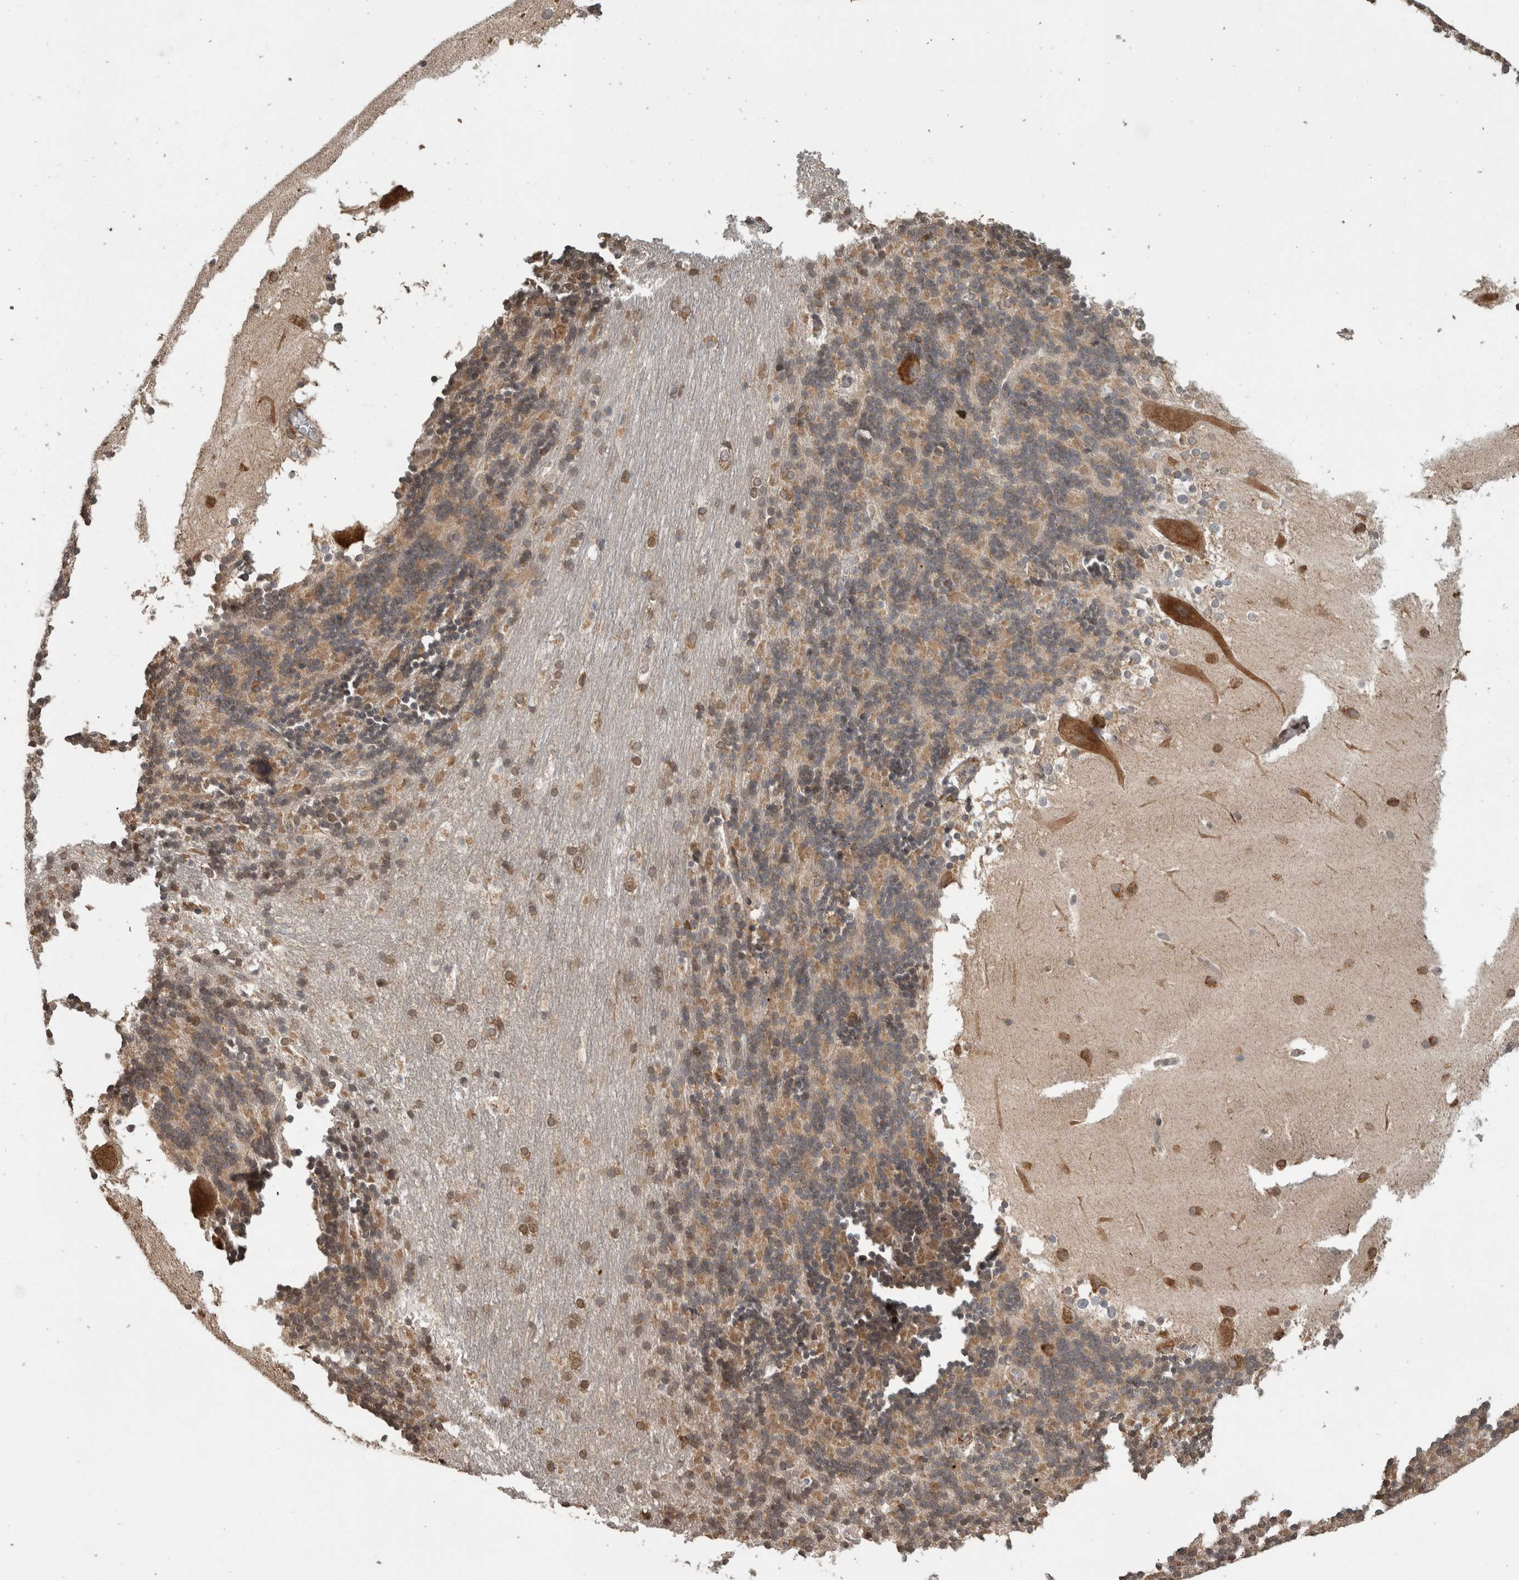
{"staining": {"intensity": "moderate", "quantity": "25%-75%", "location": "cytoplasmic/membranous"}, "tissue": "cerebellum", "cell_type": "Cells in granular layer", "image_type": "normal", "snomed": [{"axis": "morphology", "description": "Normal tissue, NOS"}, {"axis": "topography", "description": "Cerebellum"}], "caption": "Cerebellum stained for a protein displays moderate cytoplasmic/membranous positivity in cells in granular layer. (Brightfield microscopy of DAB IHC at high magnification).", "gene": "ADGRL3", "patient": {"sex": "female", "age": 19}}